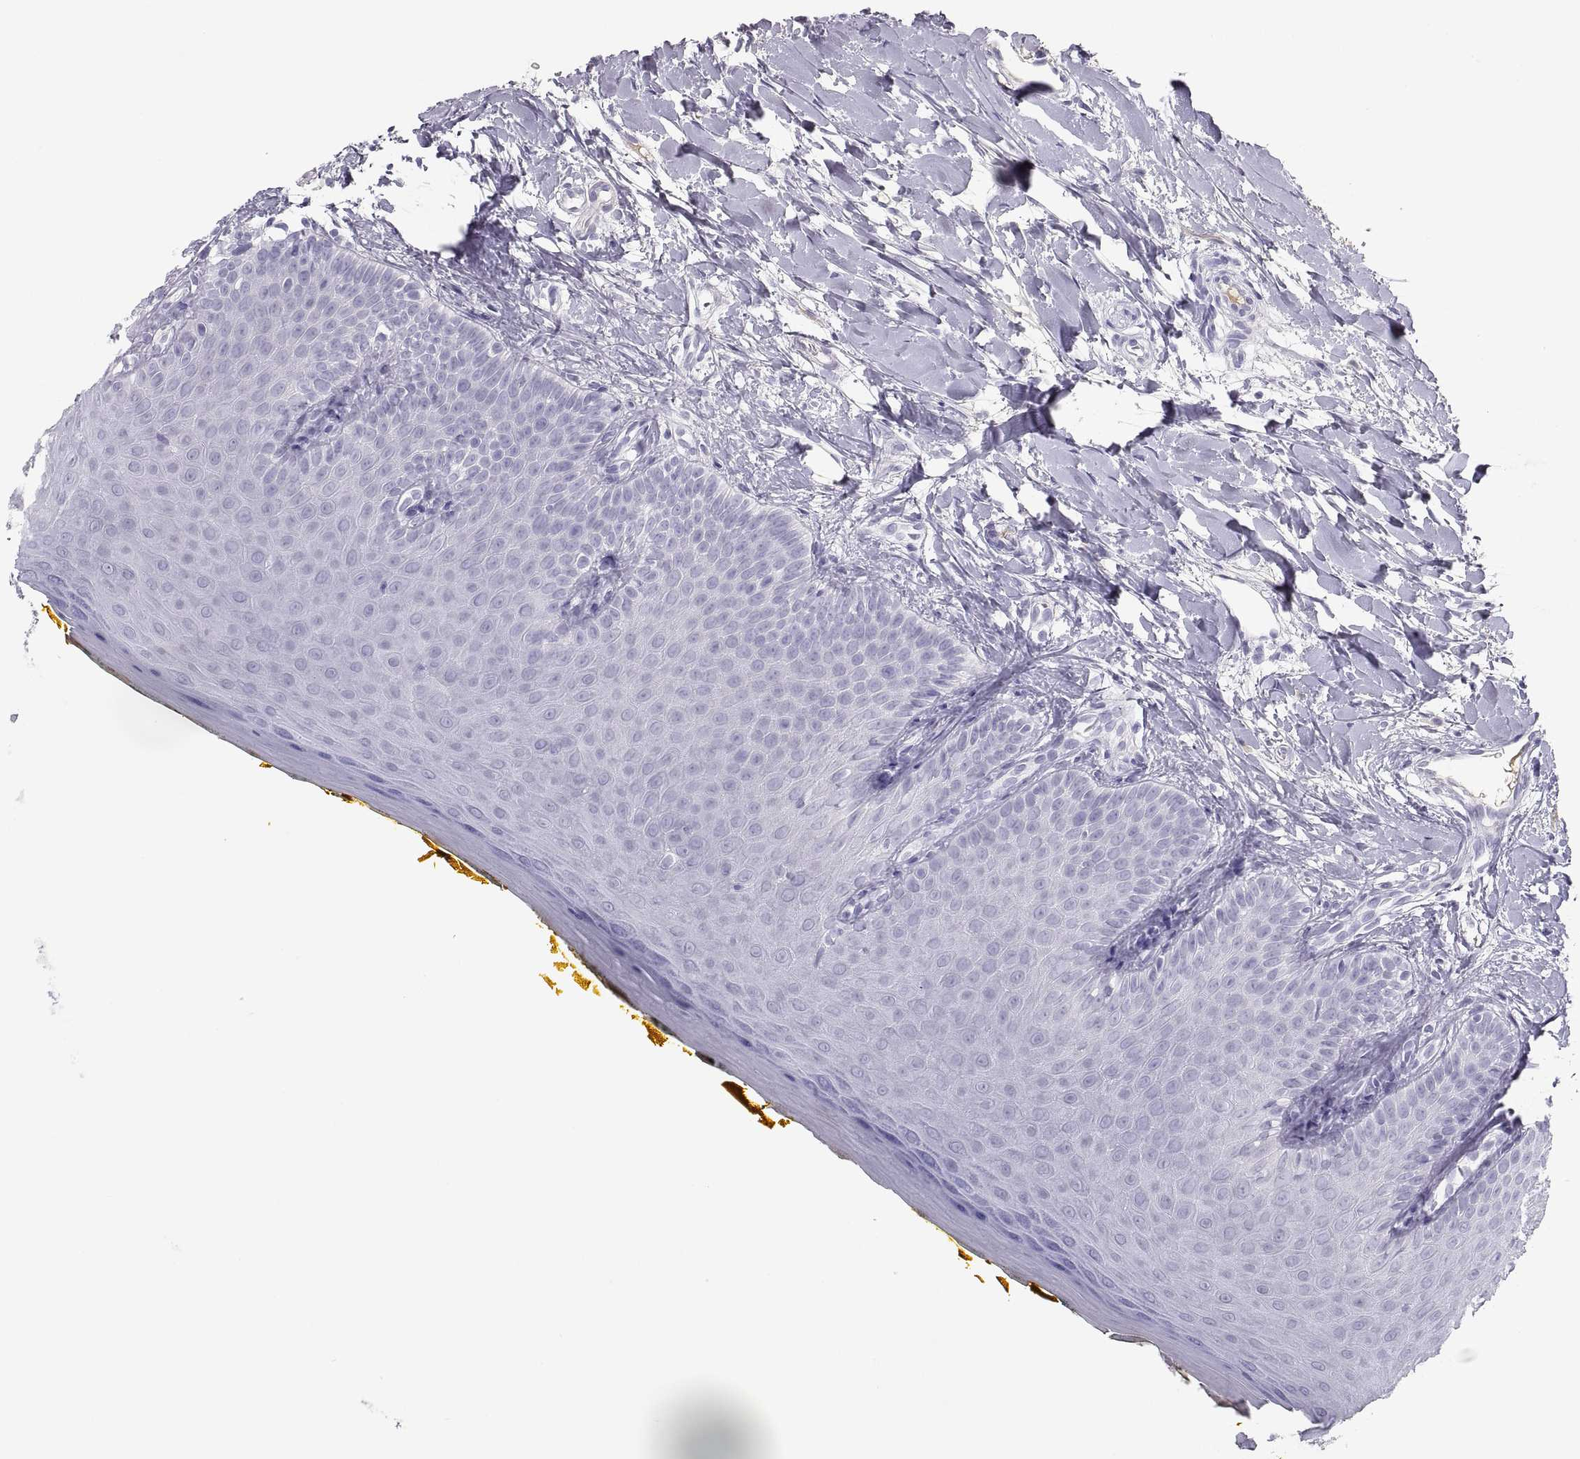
{"staining": {"intensity": "negative", "quantity": "none", "location": "none"}, "tissue": "oral mucosa", "cell_type": "Squamous epithelial cells", "image_type": "normal", "snomed": [{"axis": "morphology", "description": "Normal tissue, NOS"}, {"axis": "topography", "description": "Oral tissue"}], "caption": "An IHC micrograph of unremarkable oral mucosa is shown. There is no staining in squamous epithelial cells of oral mucosa. The staining was performed using DAB to visualize the protein expression in brown, while the nuclei were stained in blue with hematoxylin (Magnification: 20x).", "gene": "MAGEB2", "patient": {"sex": "female", "age": 43}}